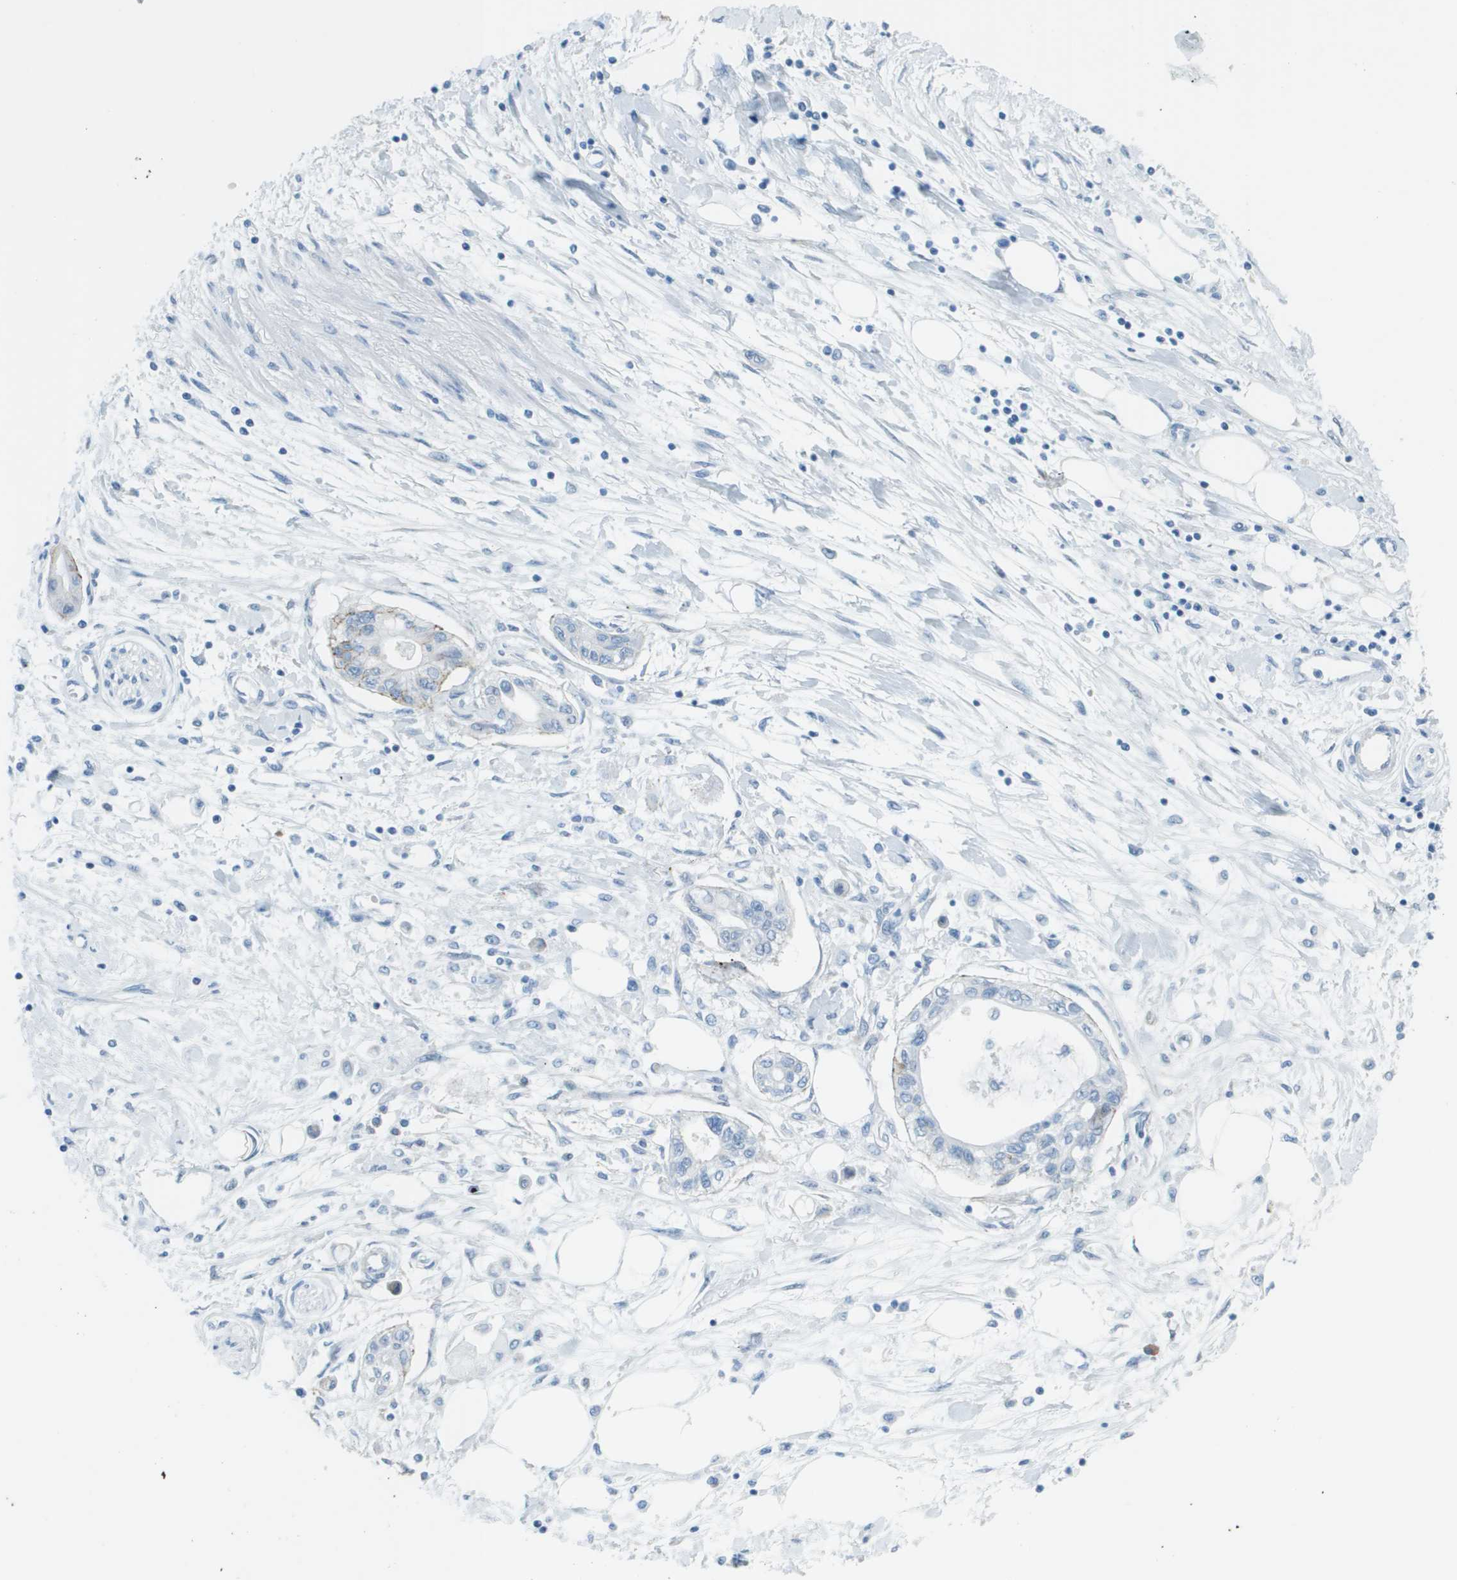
{"staining": {"intensity": "moderate", "quantity": "<25%", "location": "cytoplasmic/membranous"}, "tissue": "pancreatic cancer", "cell_type": "Tumor cells", "image_type": "cancer", "snomed": [{"axis": "morphology", "description": "Adenocarcinoma, NOS"}, {"axis": "topography", "description": "Pancreas"}], "caption": "A micrograph of human pancreatic cancer (adenocarcinoma) stained for a protein displays moderate cytoplasmic/membranous brown staining in tumor cells.", "gene": "SDC1", "patient": {"sex": "female", "age": 77}}